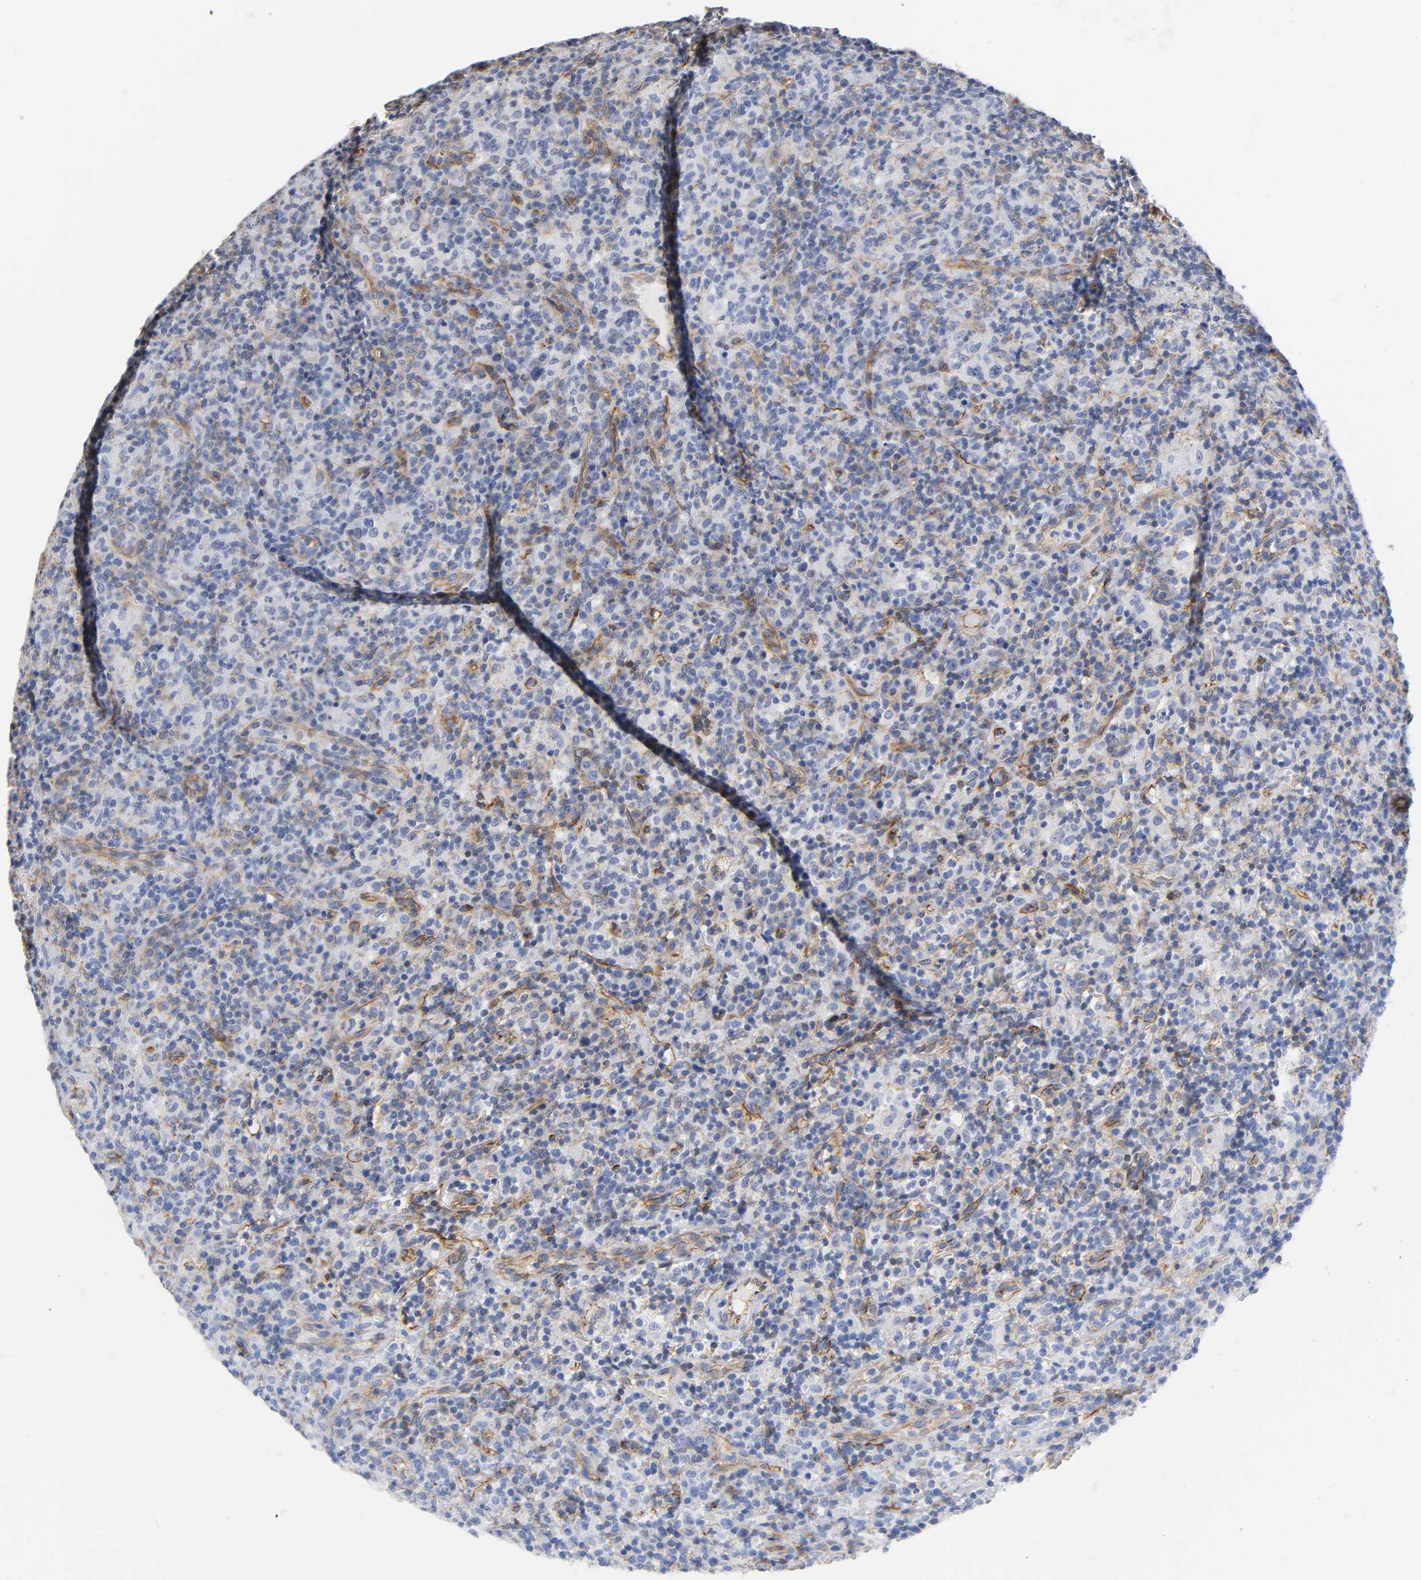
{"staining": {"intensity": "weak", "quantity": "<25%", "location": "cytoplasmic/membranous"}, "tissue": "lymphoma", "cell_type": "Tumor cells", "image_type": "cancer", "snomed": [{"axis": "morphology", "description": "Hodgkin's disease, NOS"}, {"axis": "topography", "description": "Lymph node"}], "caption": "This is an immunohistochemistry (IHC) photomicrograph of lymphoma. There is no staining in tumor cells.", "gene": "SPTAN1", "patient": {"sex": "male", "age": 65}}